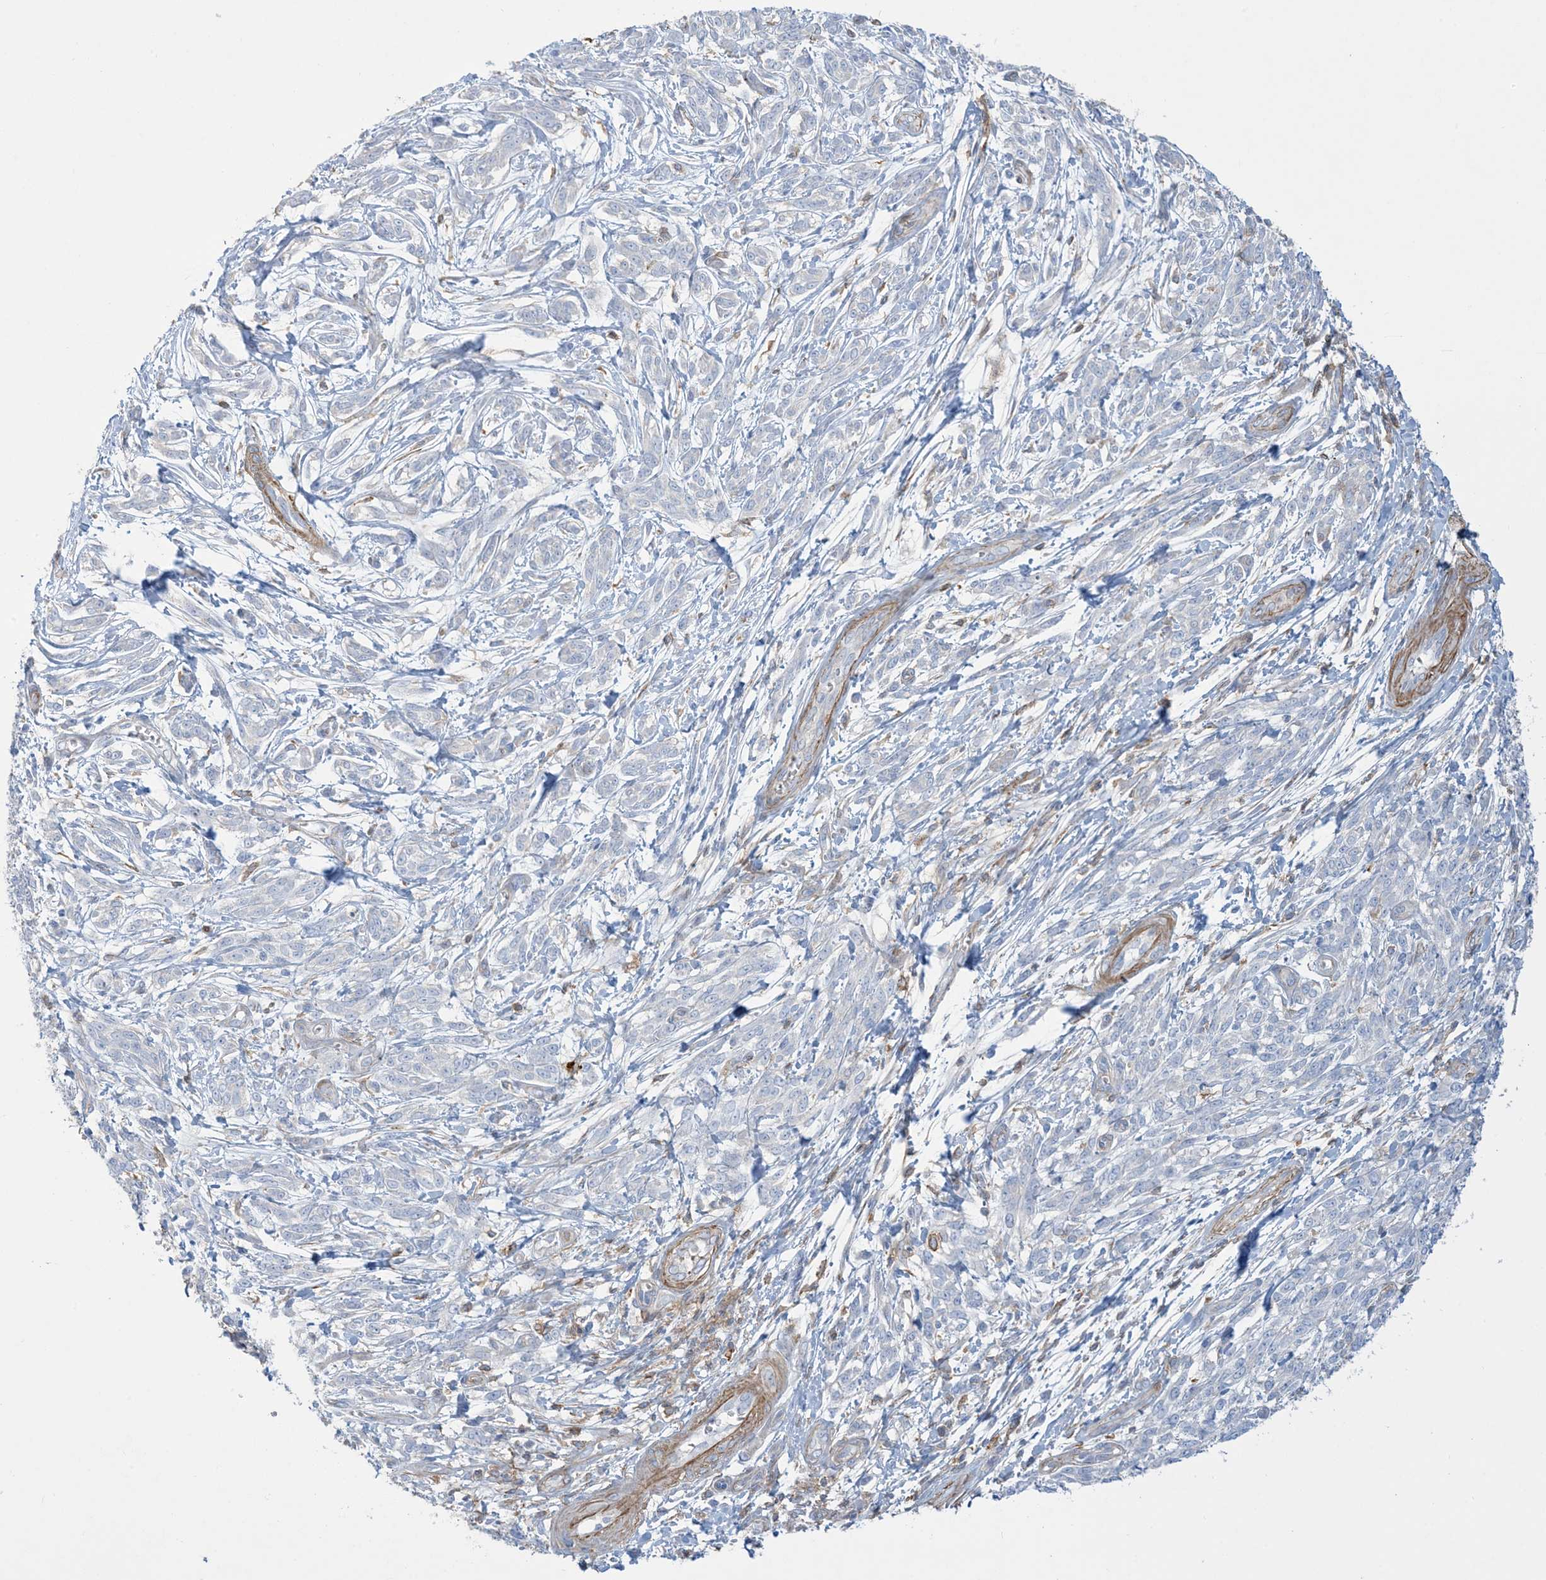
{"staining": {"intensity": "negative", "quantity": "none", "location": "none"}, "tissue": "melanoma", "cell_type": "Tumor cells", "image_type": "cancer", "snomed": [{"axis": "morphology", "description": "Malignant melanoma, NOS"}, {"axis": "topography", "description": "Skin"}], "caption": "The image reveals no significant expression in tumor cells of melanoma.", "gene": "GTF3C2", "patient": {"sex": "male", "age": 49}}